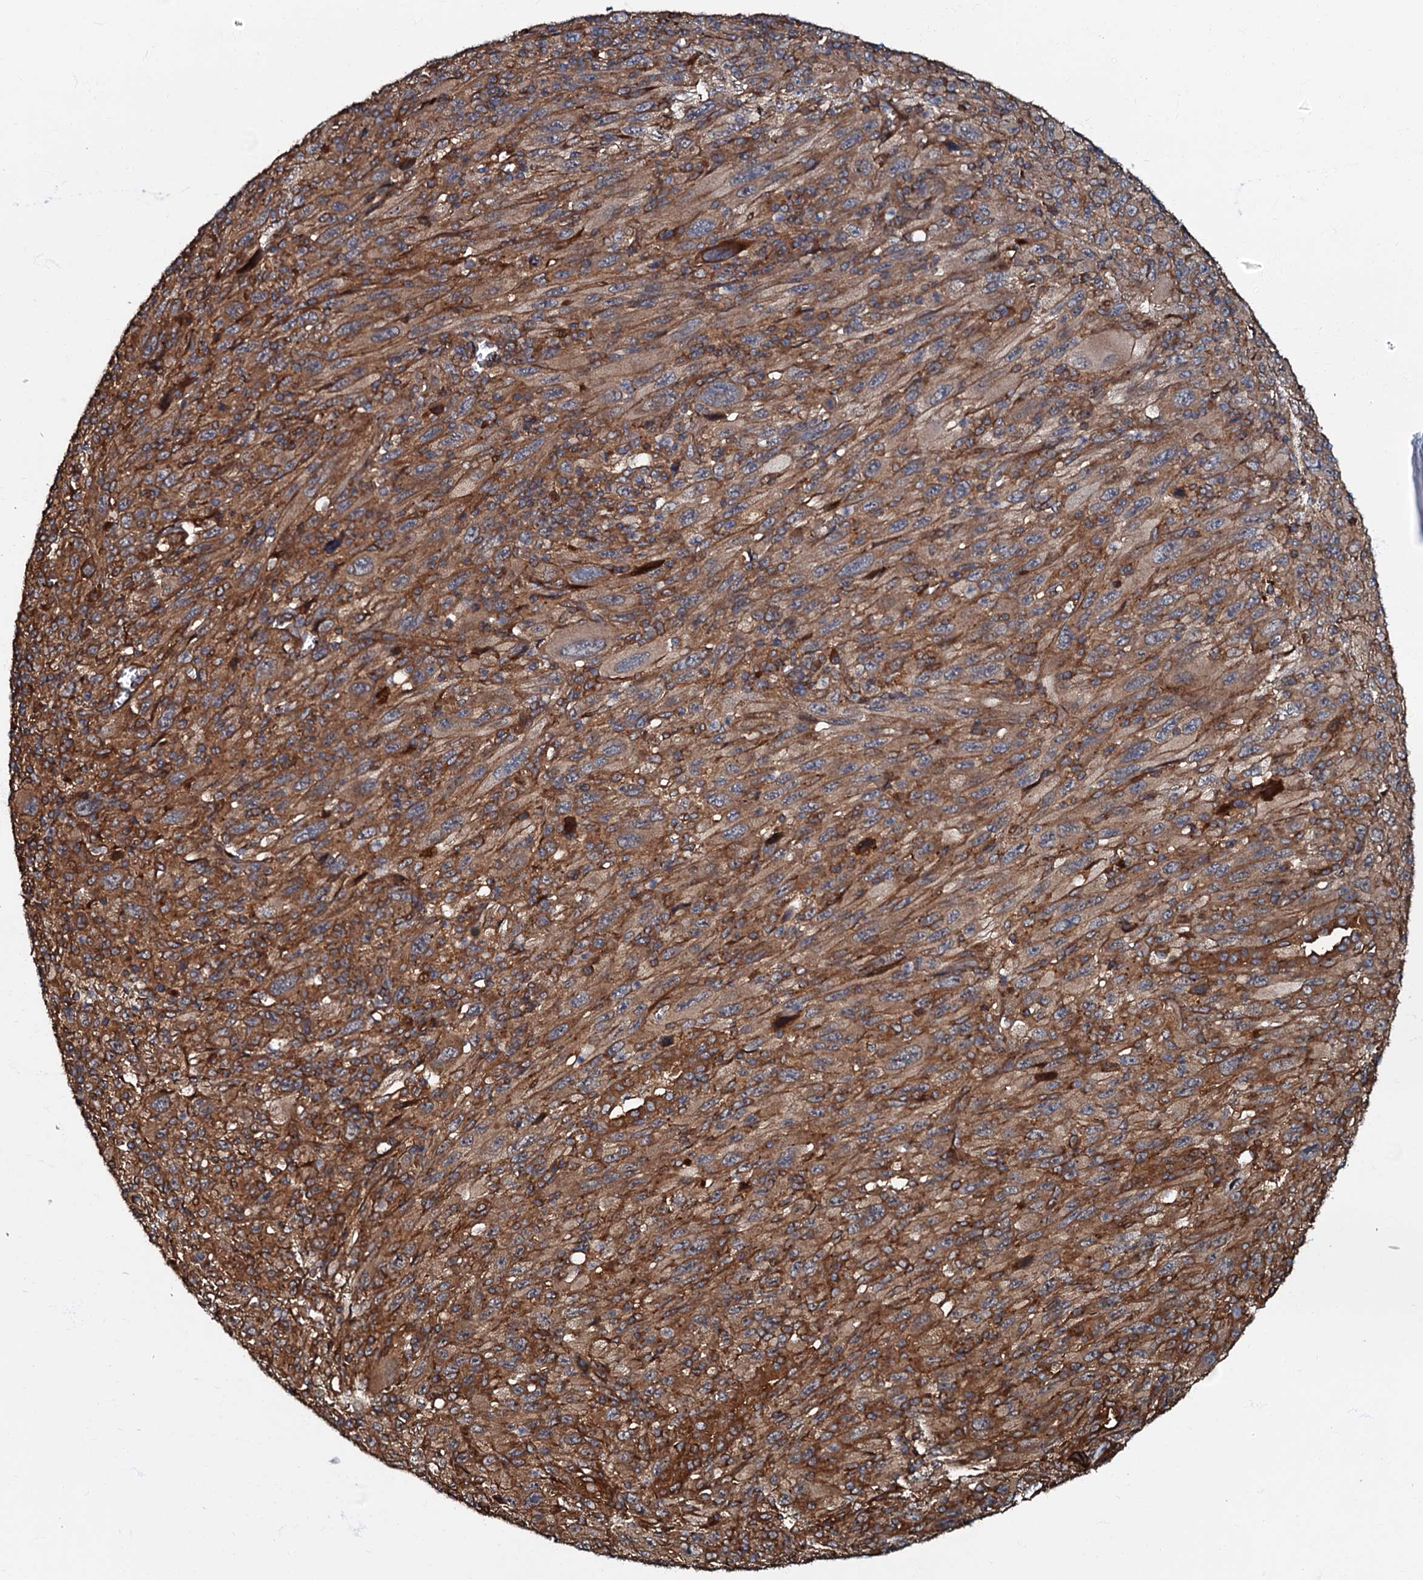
{"staining": {"intensity": "strong", "quantity": "25%-75%", "location": "cytoplasmic/membranous"}, "tissue": "melanoma", "cell_type": "Tumor cells", "image_type": "cancer", "snomed": [{"axis": "morphology", "description": "Malignant melanoma, Metastatic site"}, {"axis": "topography", "description": "Skin"}], "caption": "Protein staining of melanoma tissue exhibits strong cytoplasmic/membranous expression in approximately 25%-75% of tumor cells.", "gene": "BLOC1S6", "patient": {"sex": "female", "age": 56}}